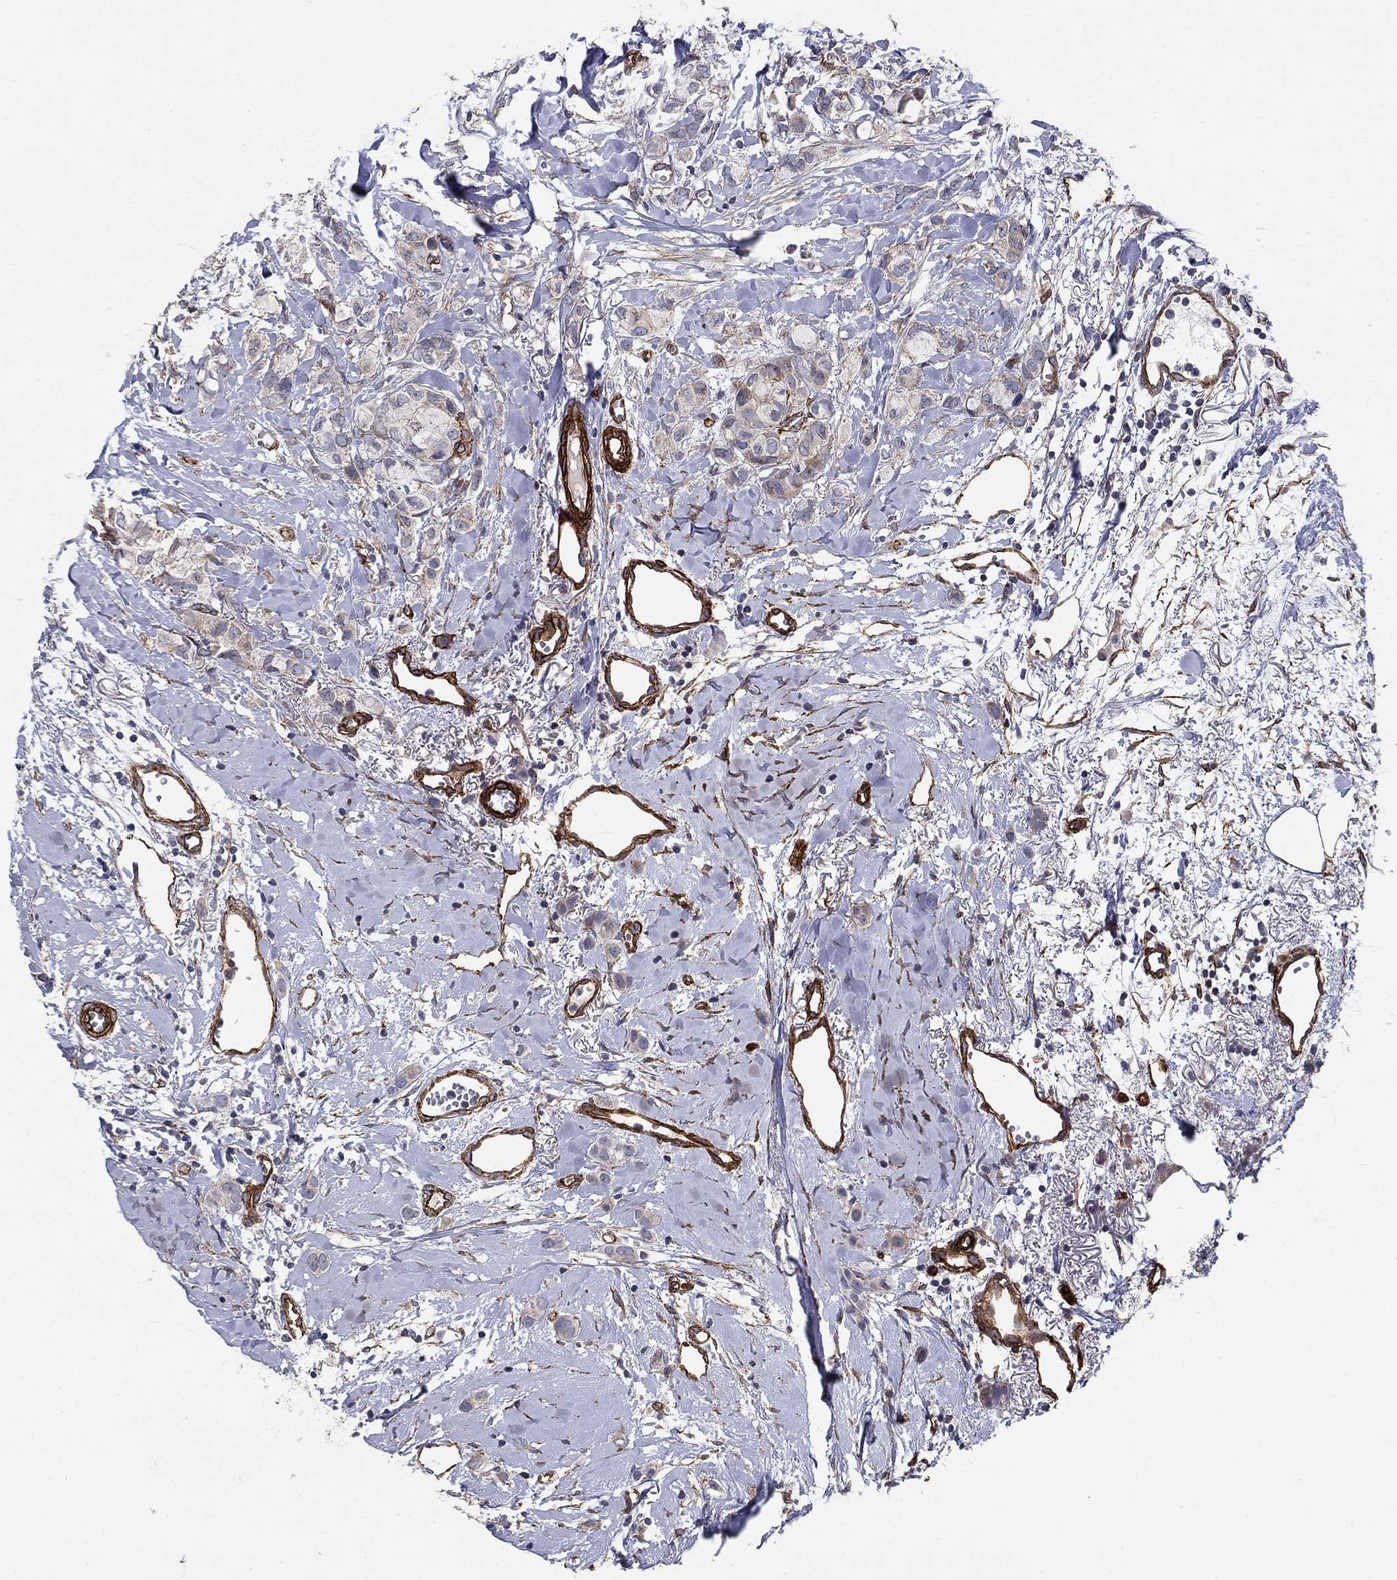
{"staining": {"intensity": "weak", "quantity": "<25%", "location": "cytoplasmic/membranous"}, "tissue": "breast cancer", "cell_type": "Tumor cells", "image_type": "cancer", "snomed": [{"axis": "morphology", "description": "Duct carcinoma"}, {"axis": "topography", "description": "Breast"}], "caption": "Immunohistochemical staining of breast cancer displays no significant expression in tumor cells.", "gene": "SYNC", "patient": {"sex": "female", "age": 85}}